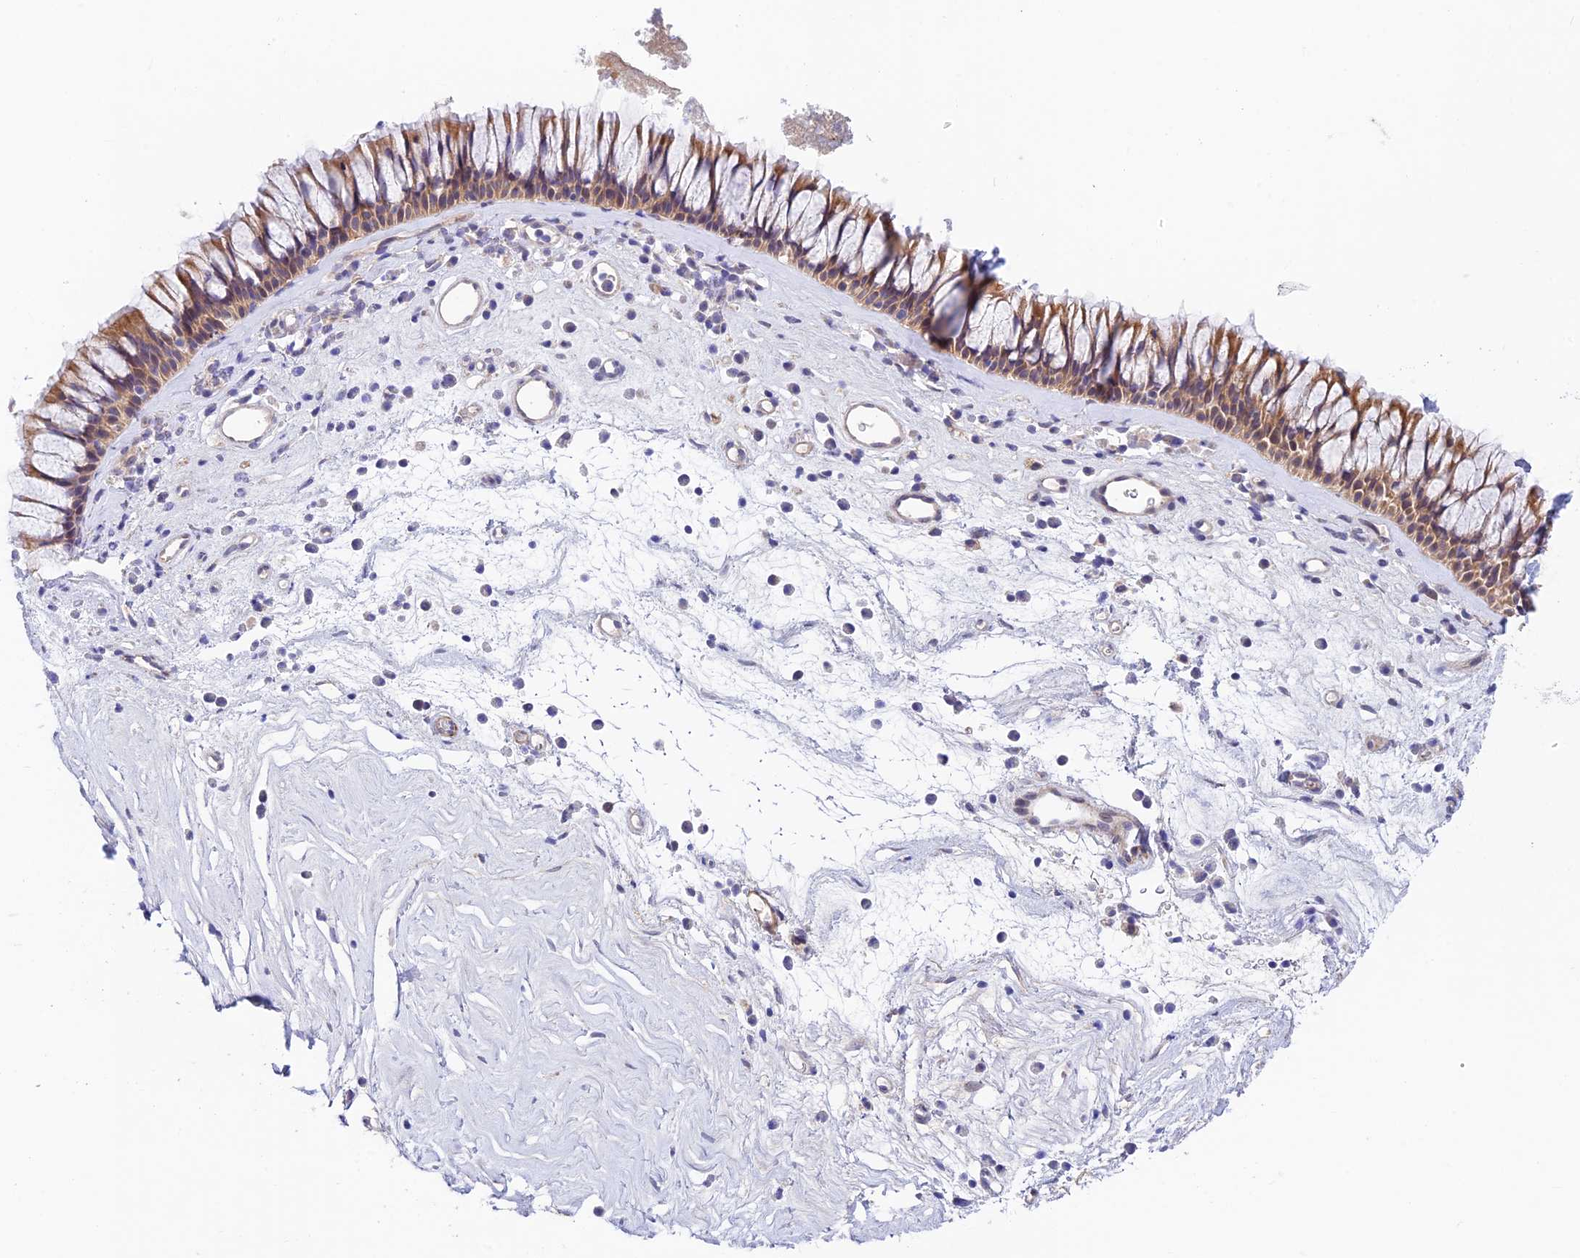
{"staining": {"intensity": "moderate", "quantity": ">75%", "location": "cytoplasmic/membranous"}, "tissue": "nasopharynx", "cell_type": "Respiratory epithelial cells", "image_type": "normal", "snomed": [{"axis": "morphology", "description": "Normal tissue, NOS"}, {"axis": "morphology", "description": "Inflammation, NOS"}, {"axis": "morphology", "description": "Malignant melanoma, Metastatic site"}, {"axis": "topography", "description": "Nasopharynx"}], "caption": "Immunohistochemistry photomicrograph of normal human nasopharynx stained for a protein (brown), which exhibits medium levels of moderate cytoplasmic/membranous staining in approximately >75% of respiratory epithelial cells.", "gene": "ANKRD50", "patient": {"sex": "male", "age": 70}}